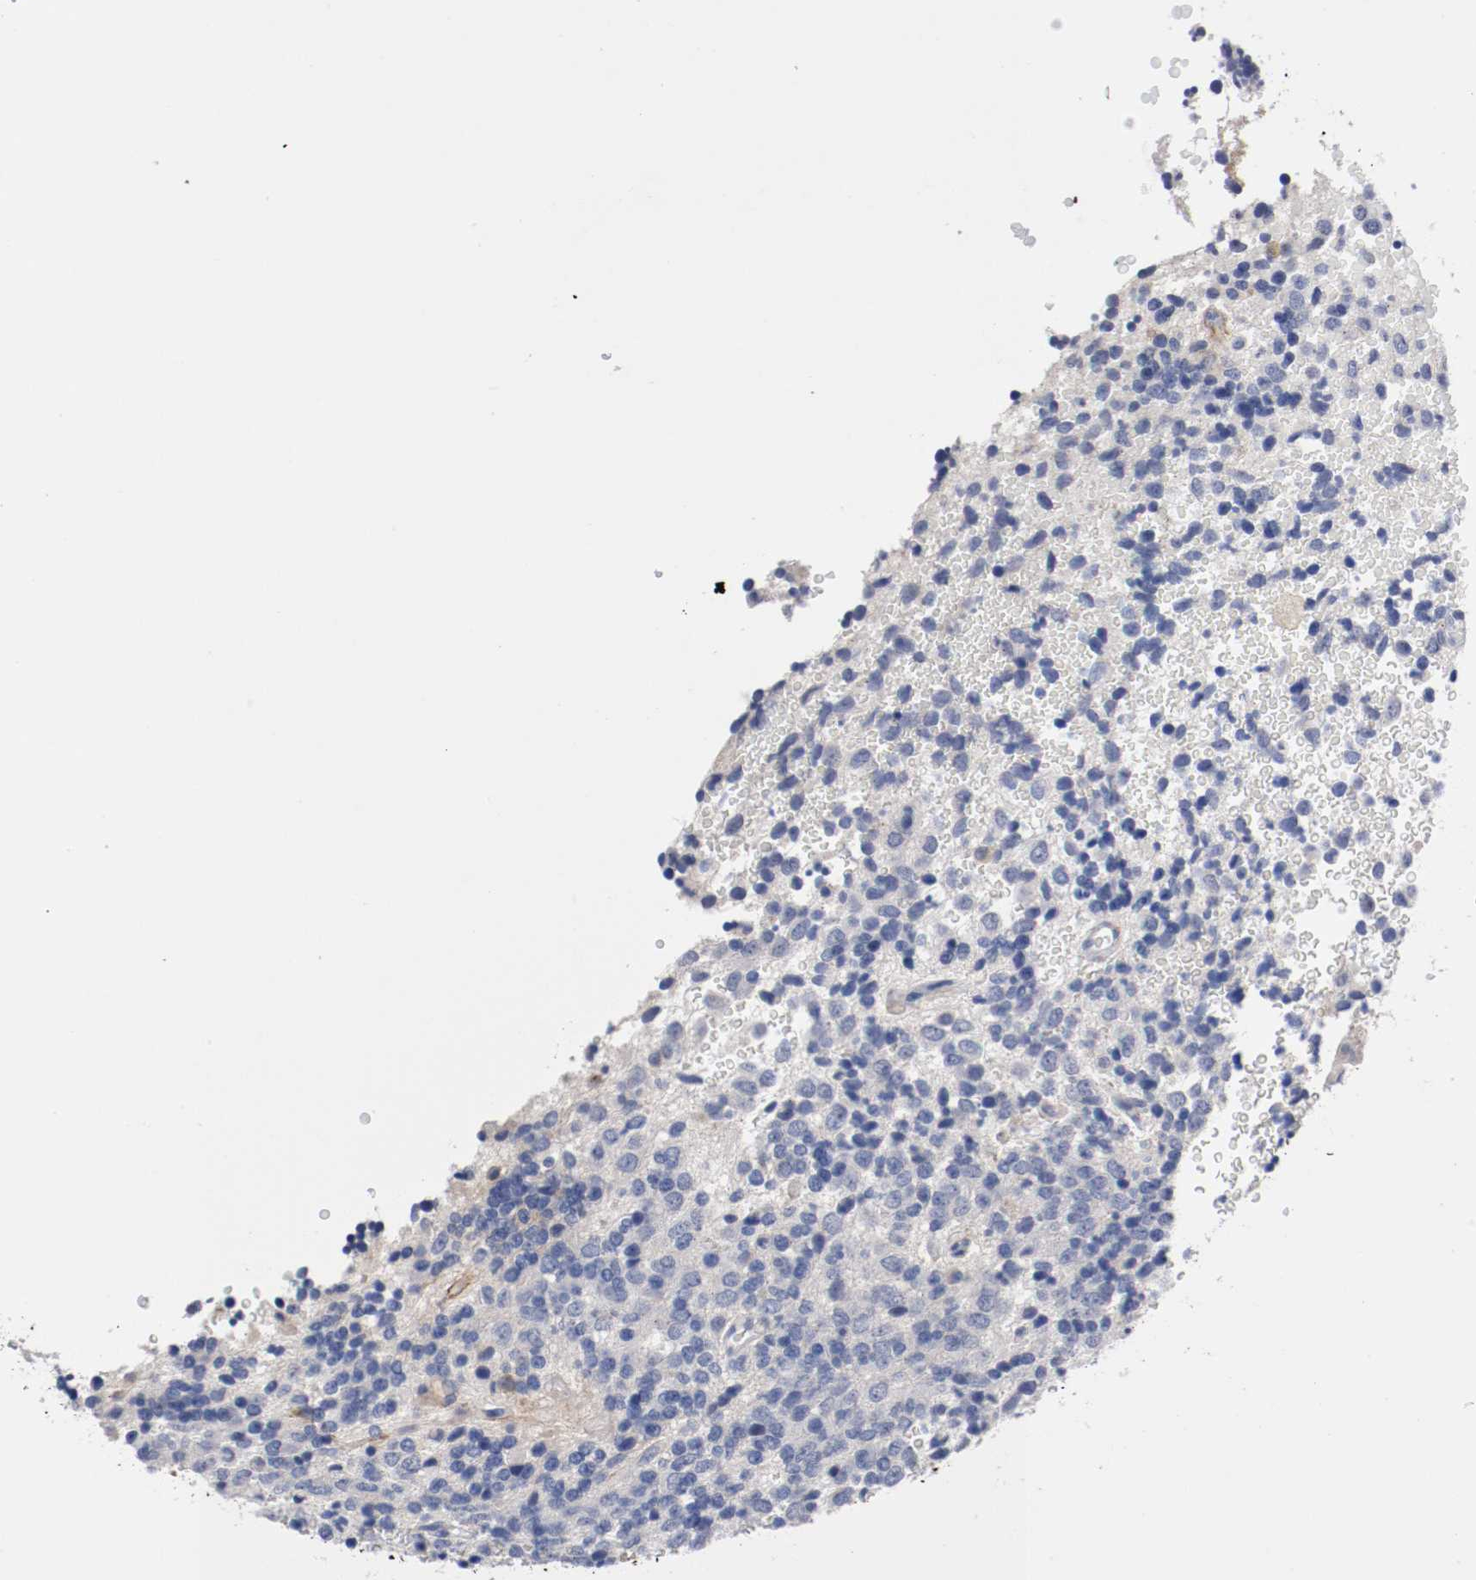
{"staining": {"intensity": "negative", "quantity": "none", "location": "none"}, "tissue": "glioma", "cell_type": "Tumor cells", "image_type": "cancer", "snomed": [{"axis": "morphology", "description": "Glioma, malignant, High grade"}, {"axis": "topography", "description": "pancreas cauda"}], "caption": "Tumor cells are negative for protein expression in human malignant glioma (high-grade).", "gene": "TNC", "patient": {"sex": "male", "age": 60}}